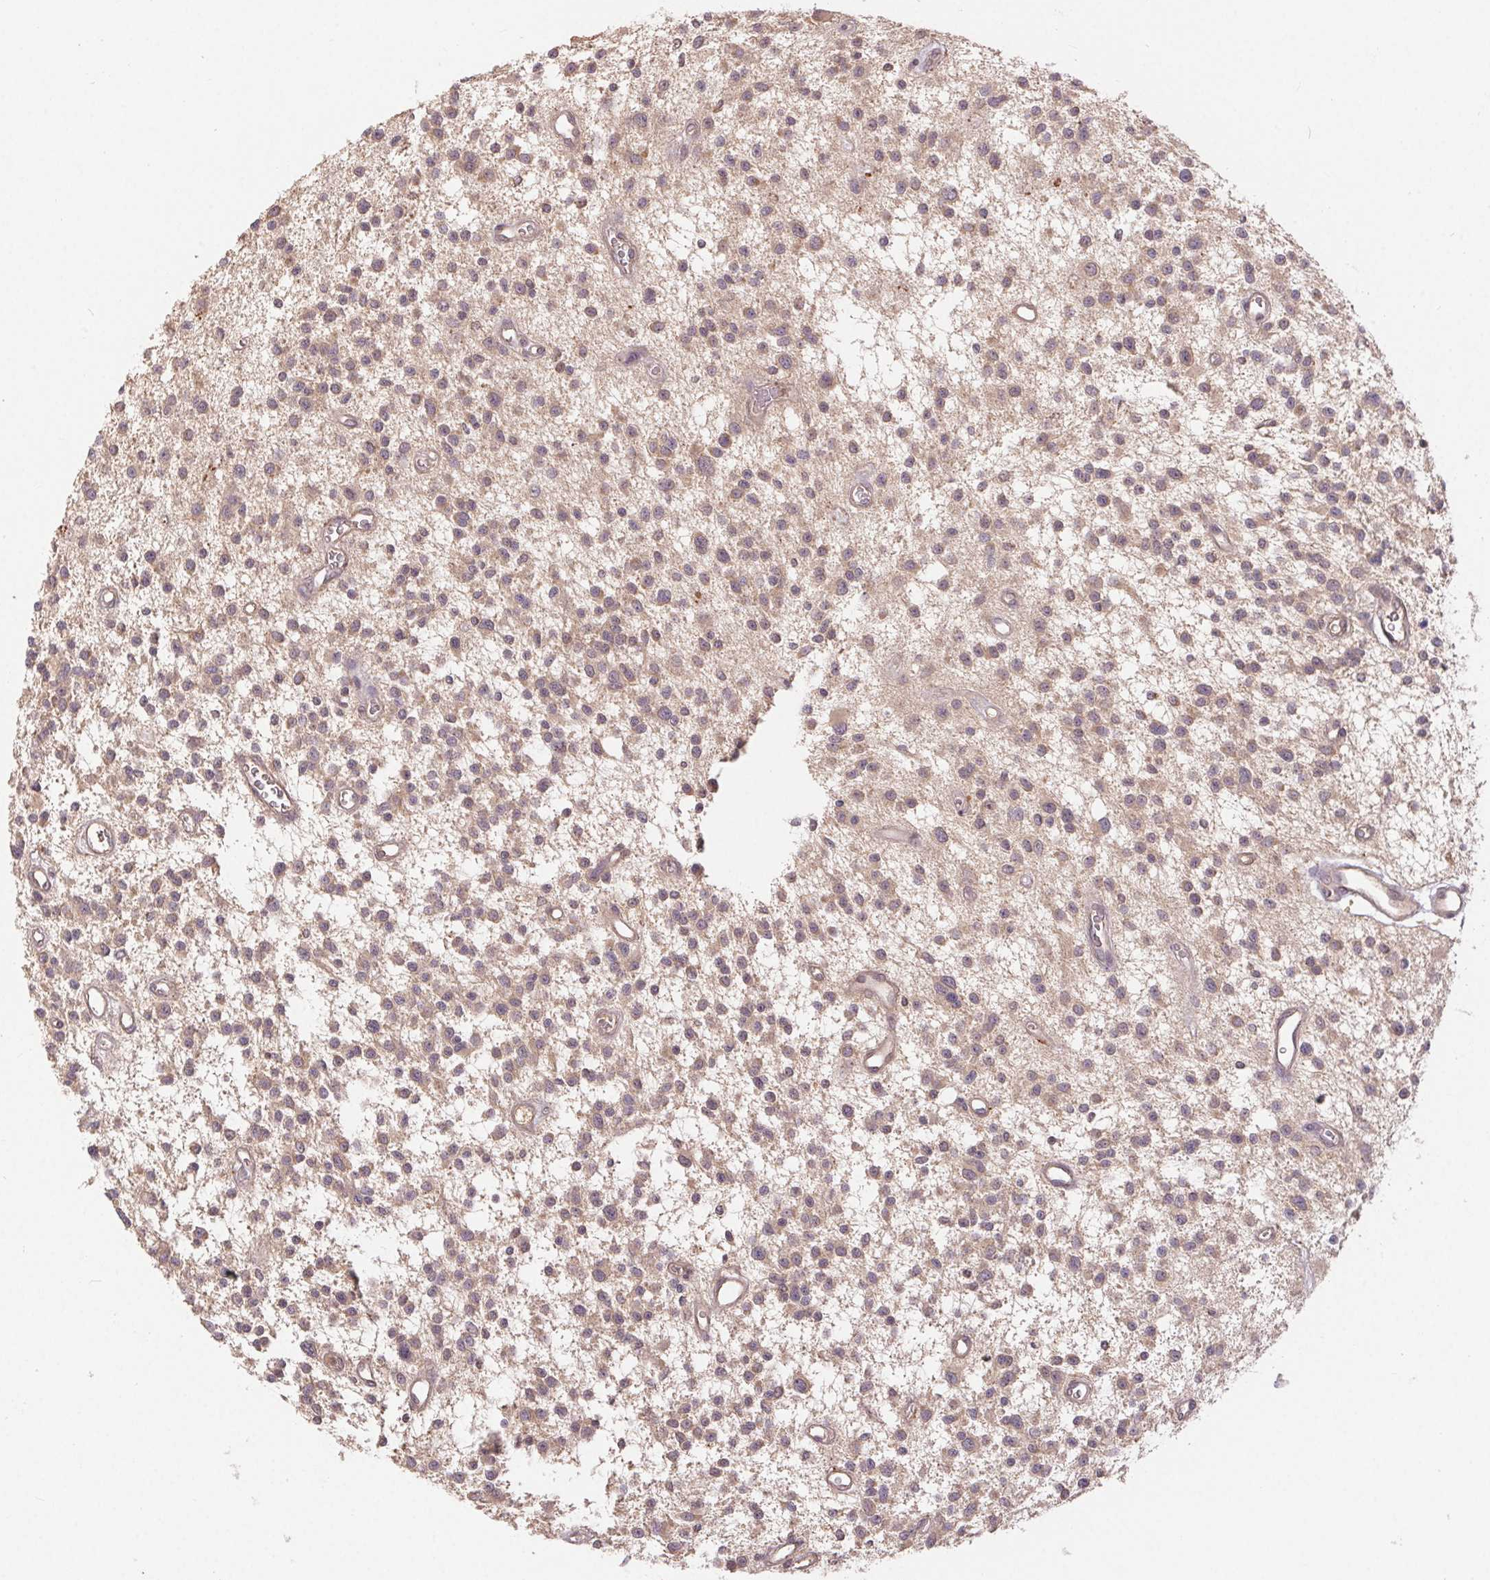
{"staining": {"intensity": "weak", "quantity": "25%-75%", "location": "cytoplasmic/membranous"}, "tissue": "glioma", "cell_type": "Tumor cells", "image_type": "cancer", "snomed": [{"axis": "morphology", "description": "Glioma, malignant, Low grade"}, {"axis": "topography", "description": "Brain"}], "caption": "This is a histology image of immunohistochemistry (IHC) staining of glioma, which shows weak expression in the cytoplasmic/membranous of tumor cells.", "gene": "MAPKAPK2", "patient": {"sex": "male", "age": 43}}